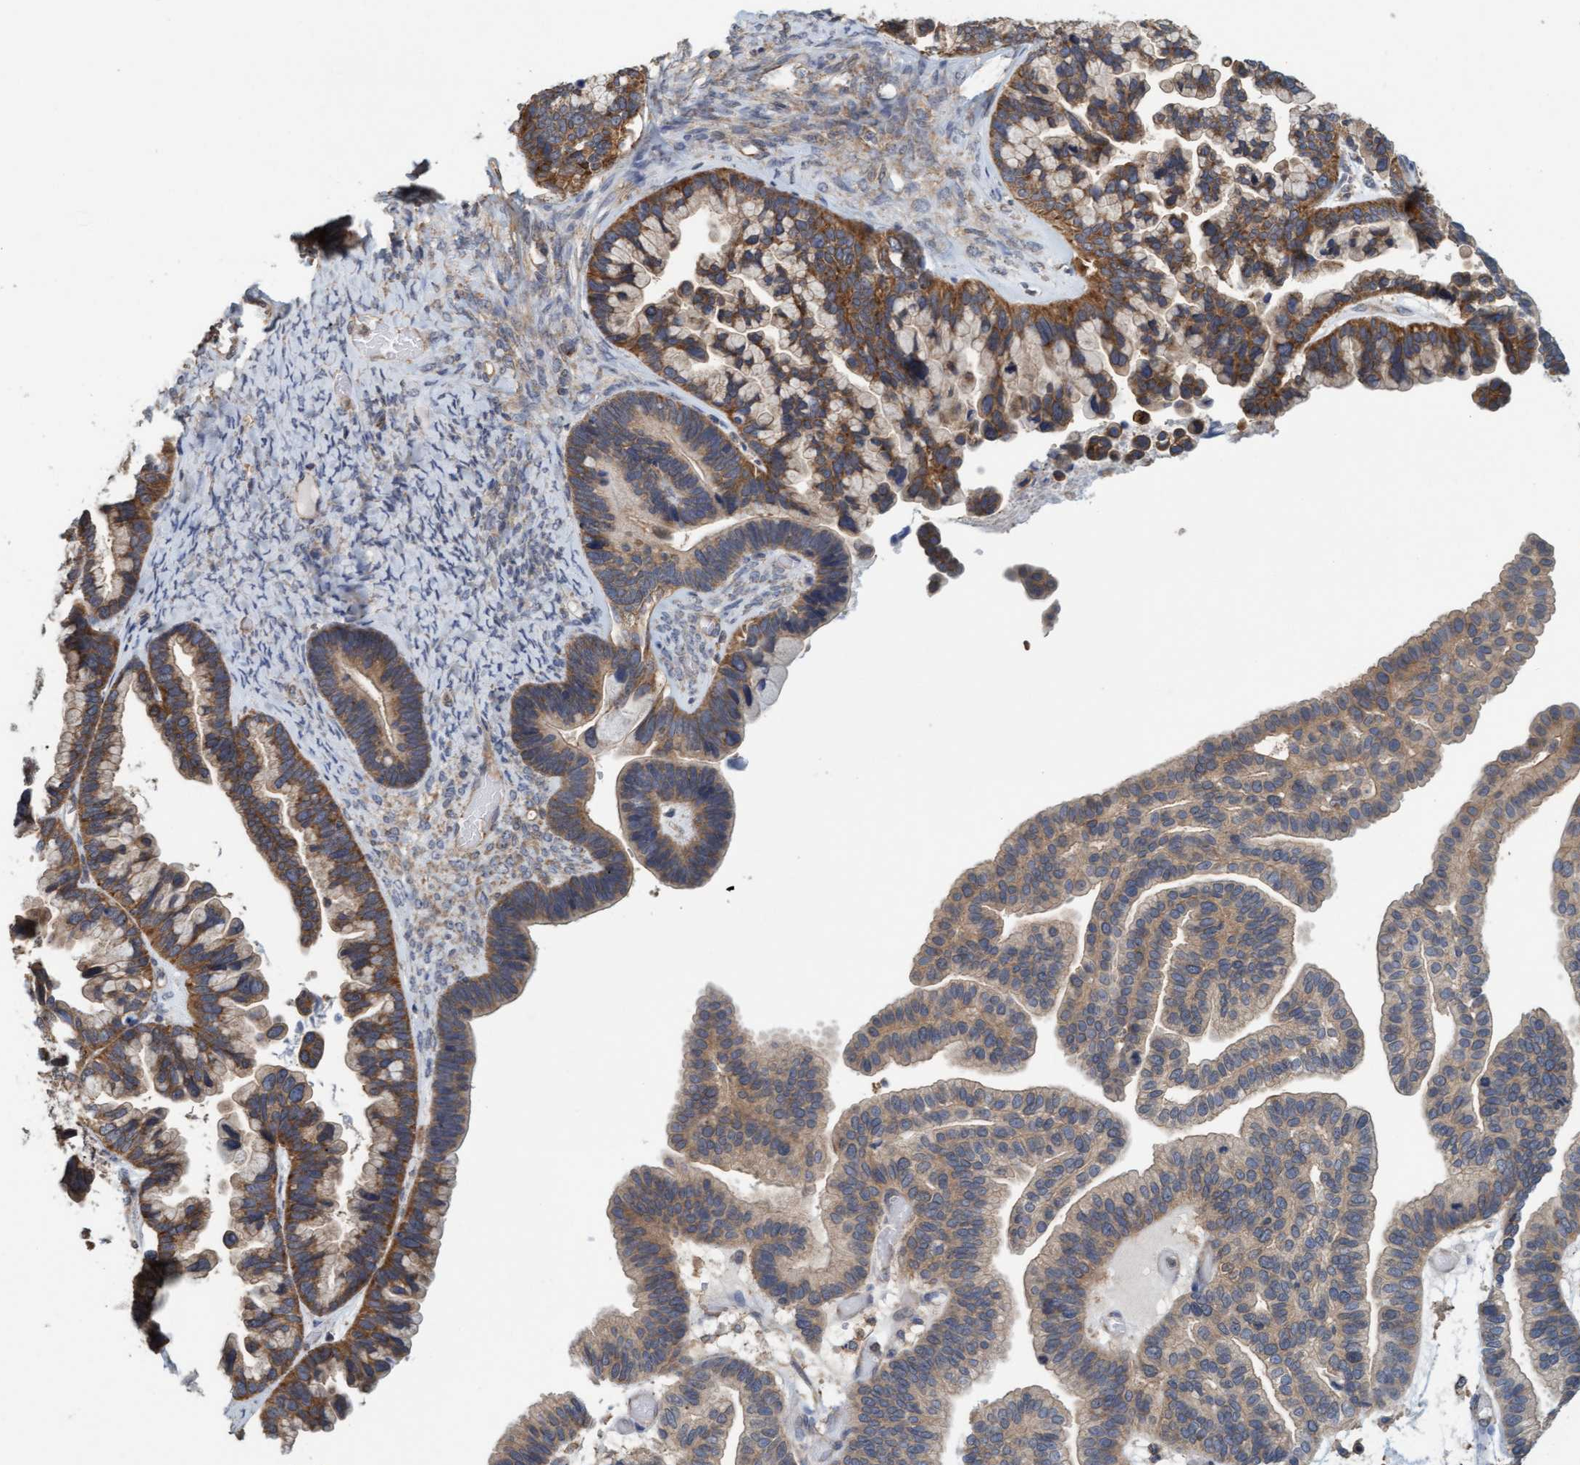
{"staining": {"intensity": "moderate", "quantity": ">75%", "location": "cytoplasmic/membranous"}, "tissue": "ovarian cancer", "cell_type": "Tumor cells", "image_type": "cancer", "snomed": [{"axis": "morphology", "description": "Cystadenocarcinoma, serous, NOS"}, {"axis": "topography", "description": "Ovary"}], "caption": "Protein analysis of ovarian cancer tissue demonstrates moderate cytoplasmic/membranous positivity in about >75% of tumor cells.", "gene": "FXR2", "patient": {"sex": "female", "age": 56}}